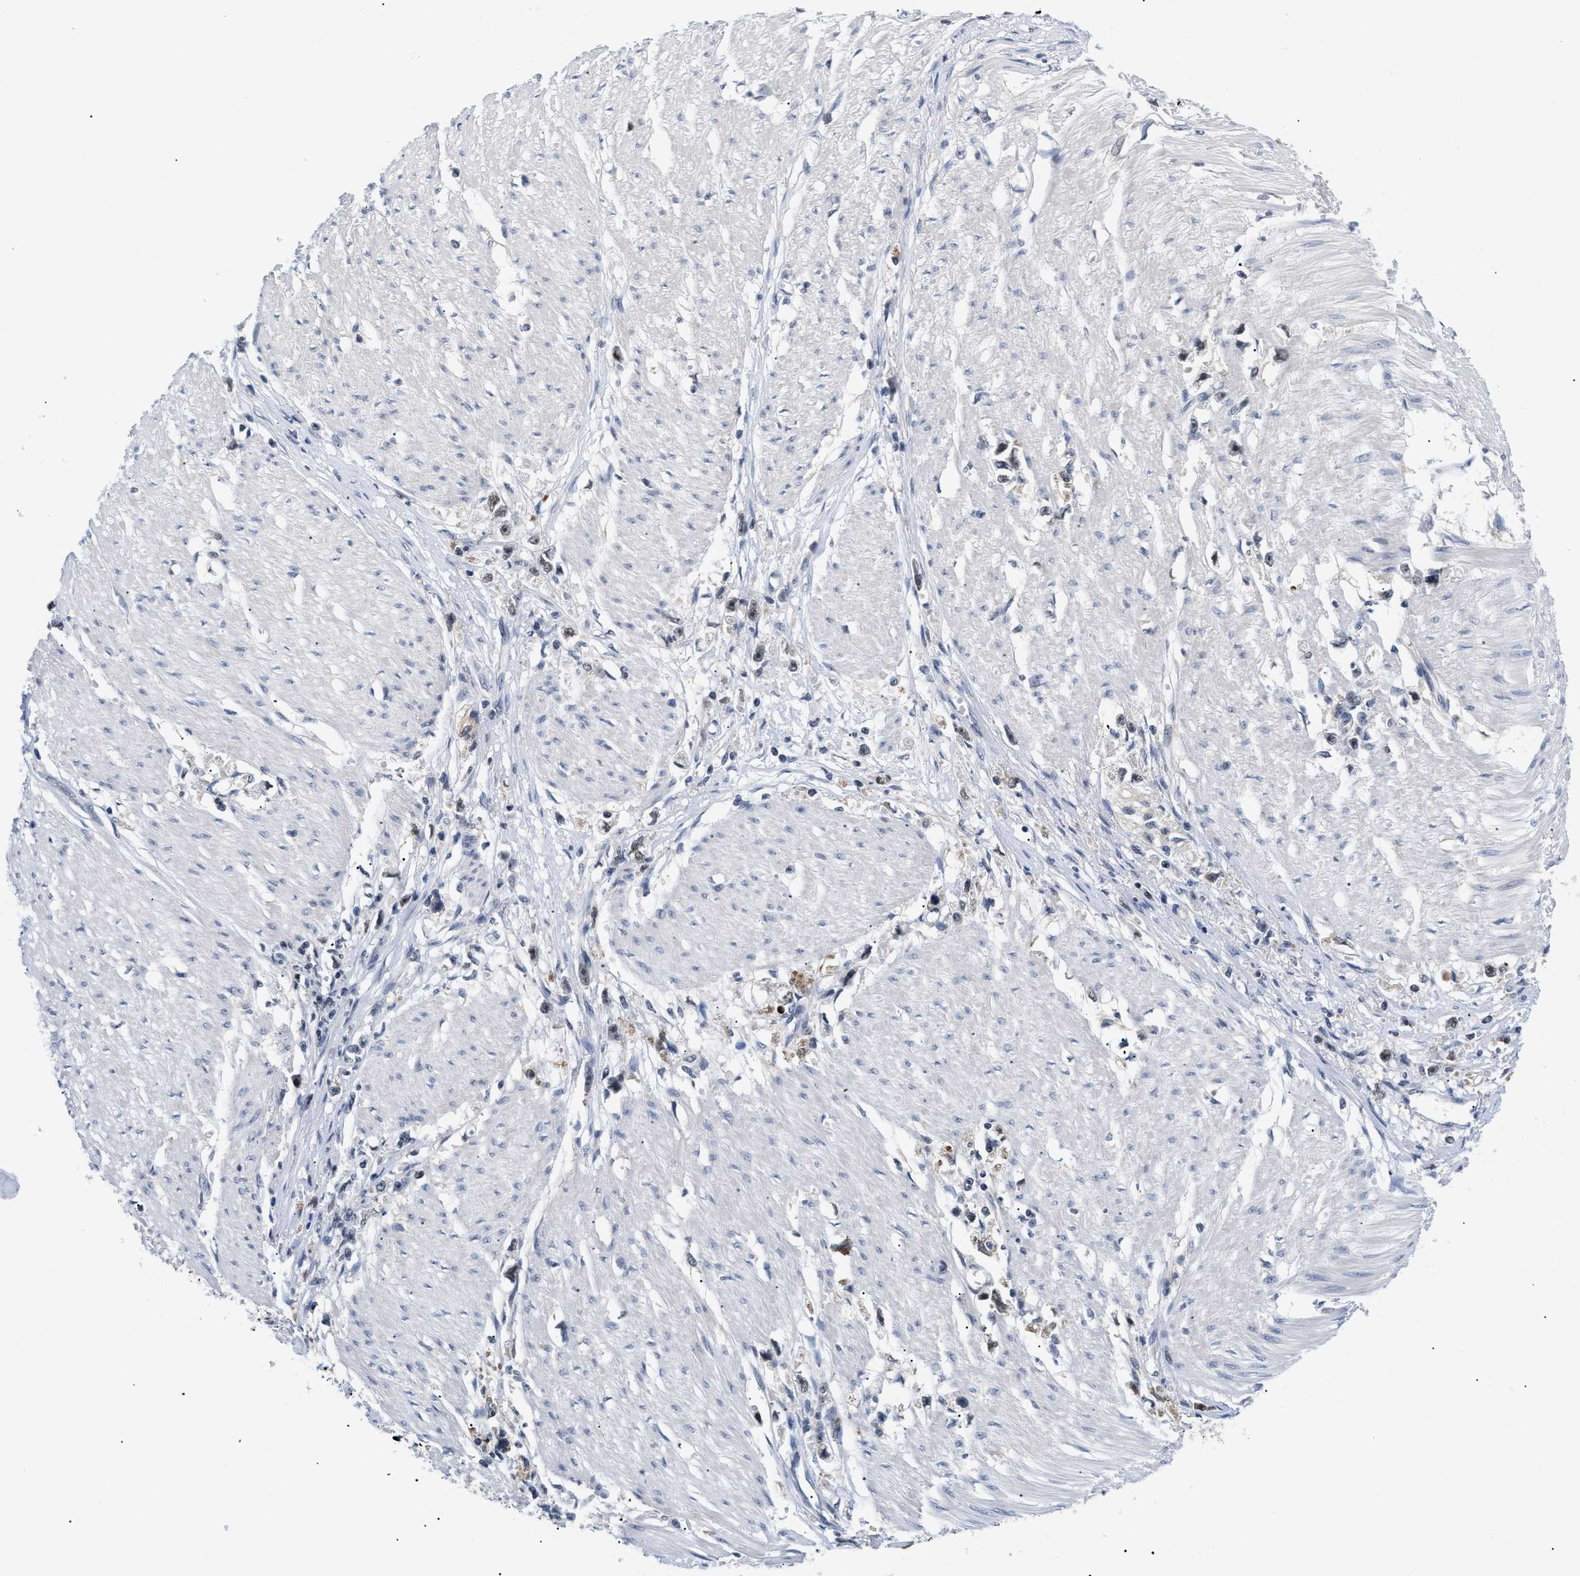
{"staining": {"intensity": "weak", "quantity": "<25%", "location": "nuclear"}, "tissue": "stomach cancer", "cell_type": "Tumor cells", "image_type": "cancer", "snomed": [{"axis": "morphology", "description": "Adenocarcinoma, NOS"}, {"axis": "topography", "description": "Stomach"}], "caption": "Adenocarcinoma (stomach) stained for a protein using immunohistochemistry (IHC) demonstrates no staining tumor cells.", "gene": "PITHD1", "patient": {"sex": "female", "age": 59}}